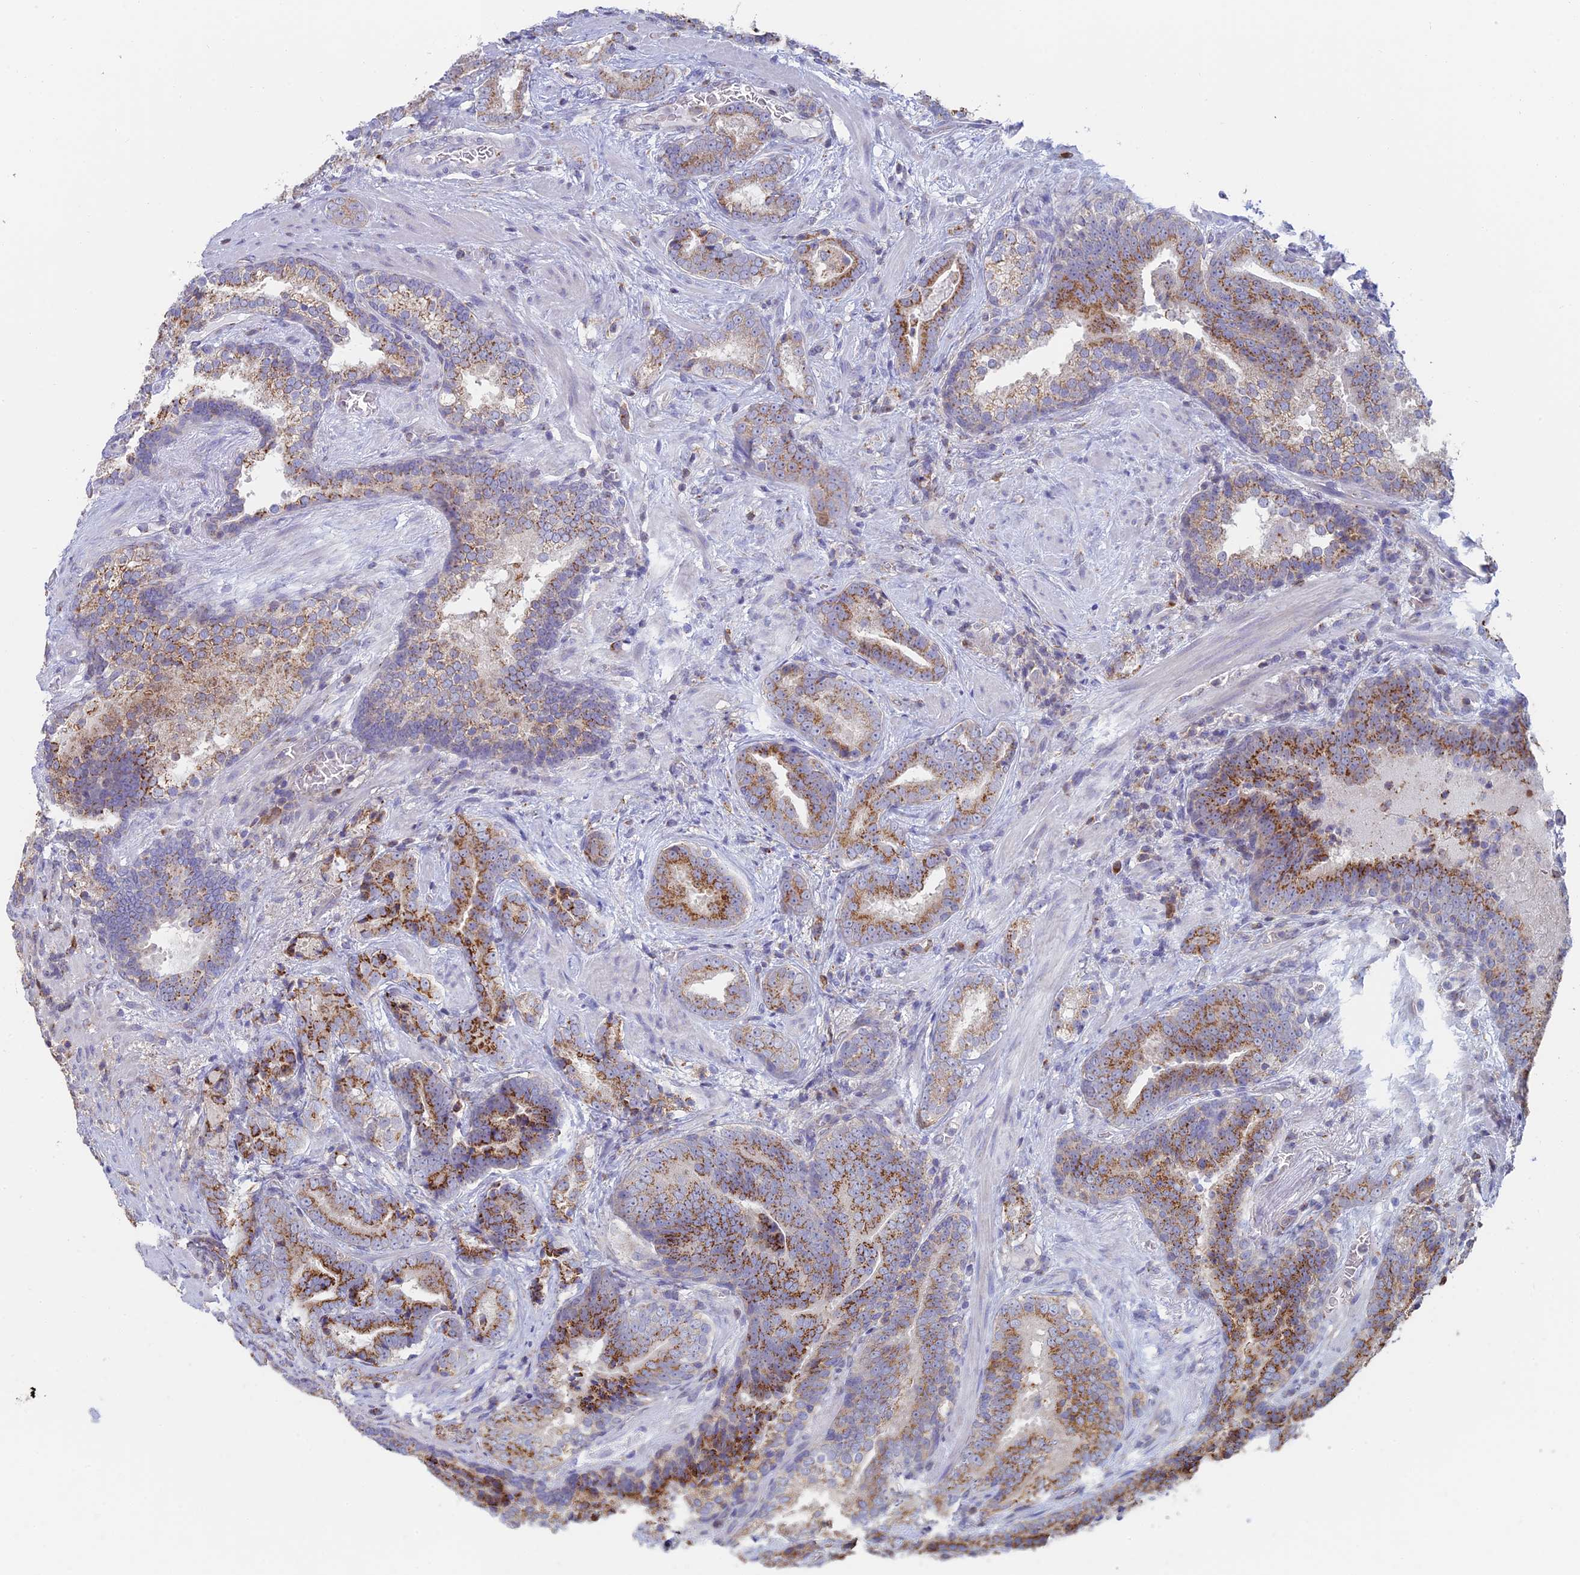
{"staining": {"intensity": "moderate", "quantity": ">75%", "location": "cytoplasmic/membranous"}, "tissue": "prostate cancer", "cell_type": "Tumor cells", "image_type": "cancer", "snomed": [{"axis": "morphology", "description": "Adenocarcinoma, Low grade"}, {"axis": "topography", "description": "Prostate"}], "caption": "Prostate cancer (low-grade adenocarcinoma) stained with a protein marker exhibits moderate staining in tumor cells.", "gene": "HS2ST1", "patient": {"sex": "male", "age": 58}}